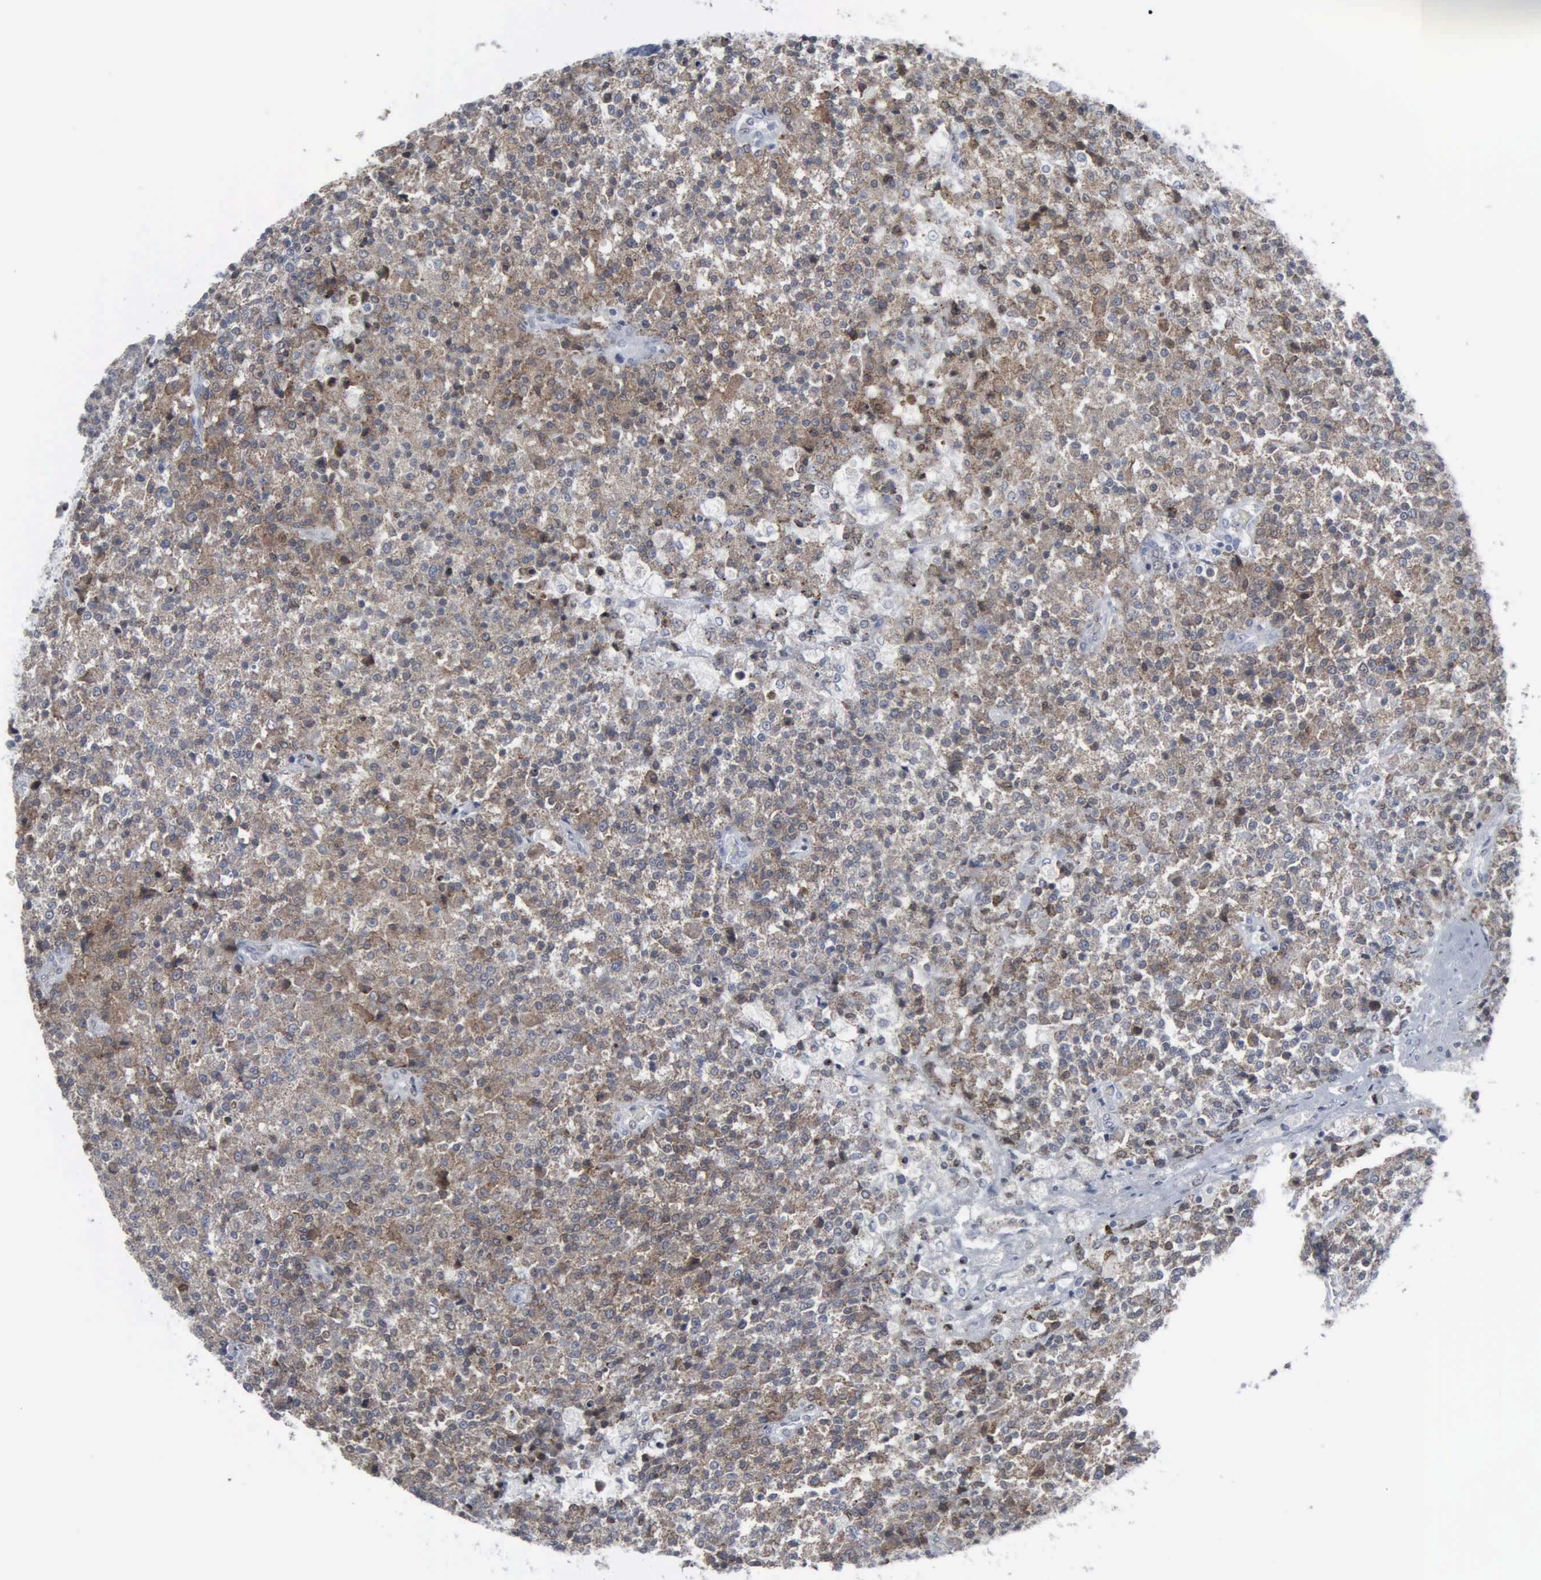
{"staining": {"intensity": "moderate", "quantity": ">75%", "location": "cytoplasmic/membranous"}, "tissue": "testis cancer", "cell_type": "Tumor cells", "image_type": "cancer", "snomed": [{"axis": "morphology", "description": "Seminoma, NOS"}, {"axis": "topography", "description": "Testis"}], "caption": "Protein staining of testis cancer tissue demonstrates moderate cytoplasmic/membranous staining in approximately >75% of tumor cells.", "gene": "CCND3", "patient": {"sex": "male", "age": 59}}